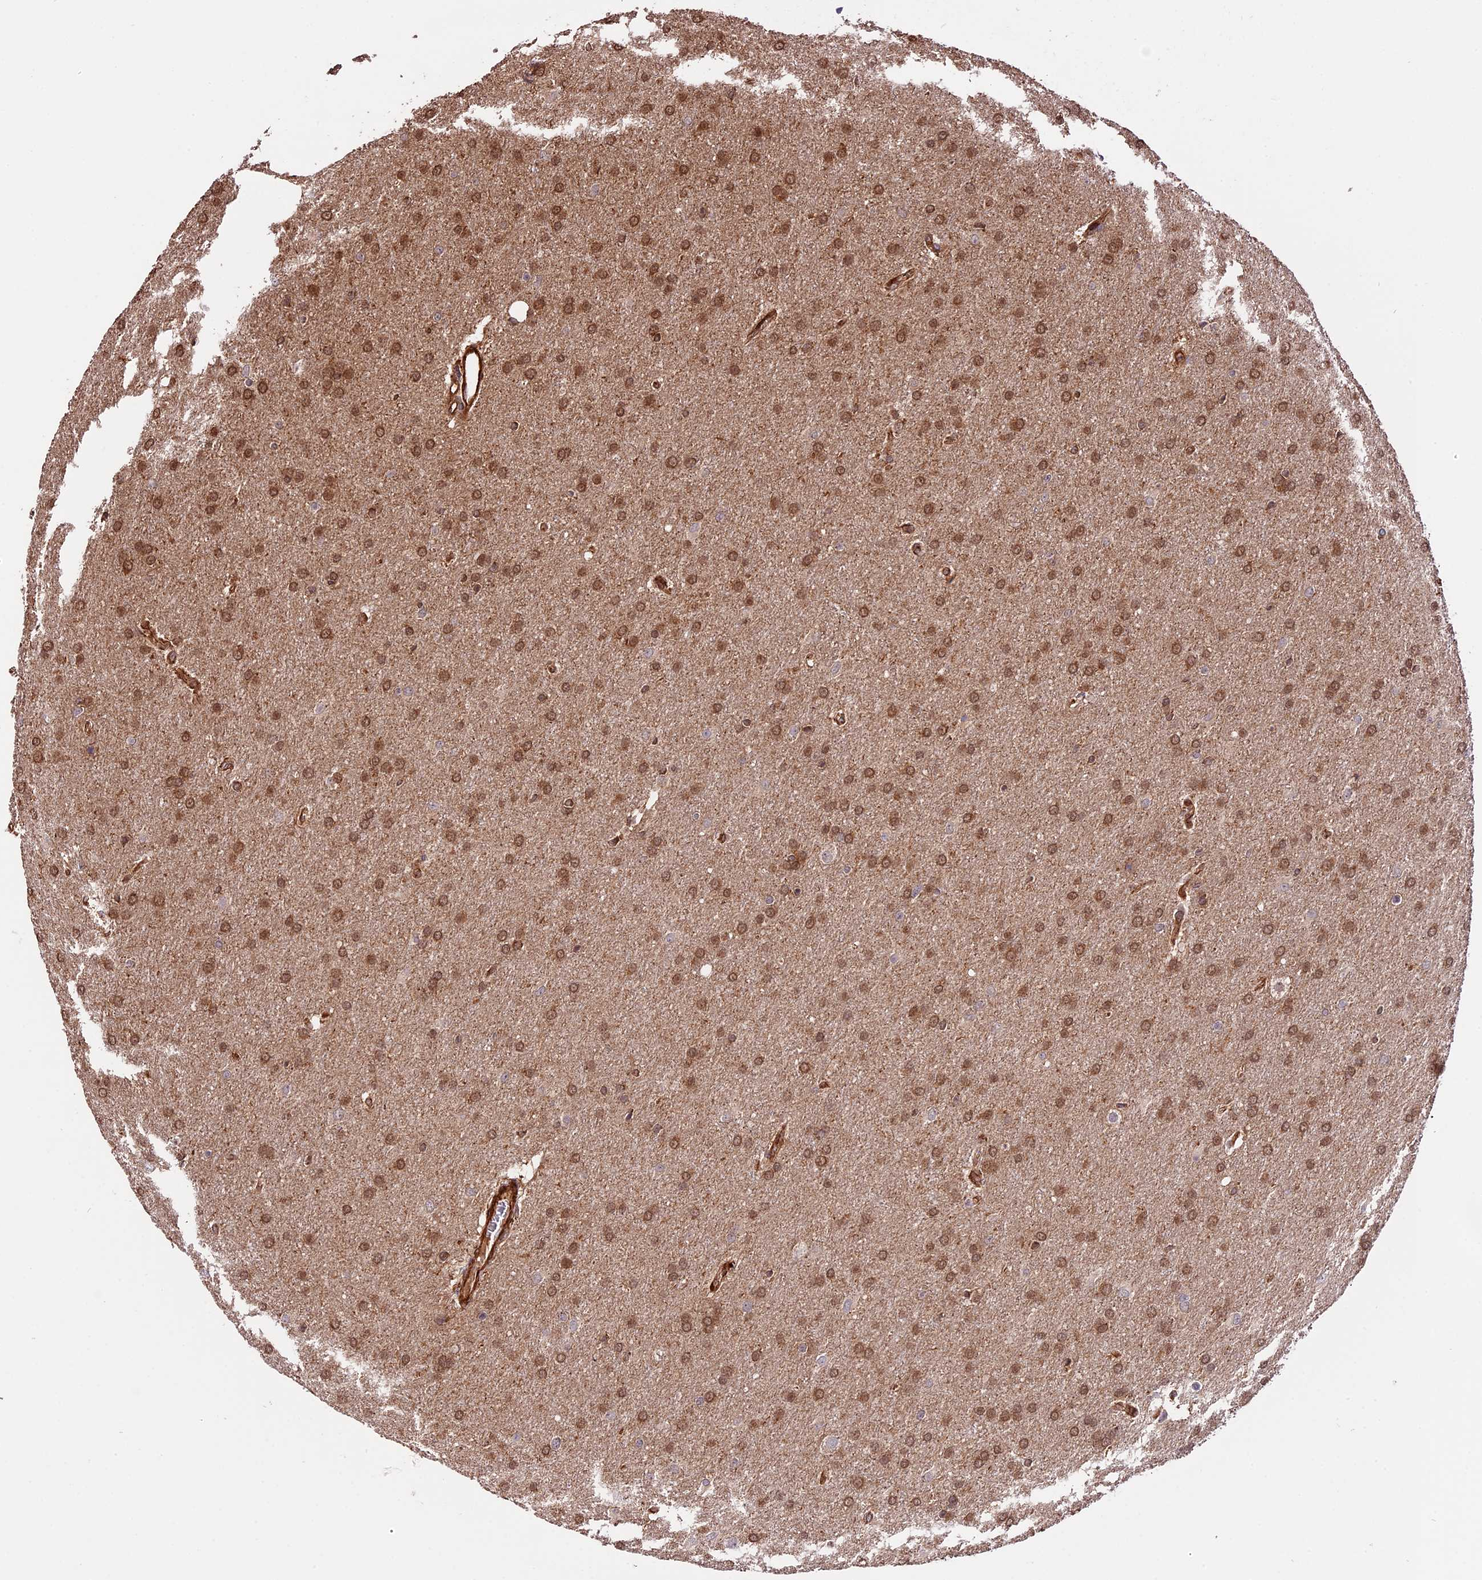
{"staining": {"intensity": "moderate", "quantity": ">75%", "location": "cytoplasmic/membranous,nuclear"}, "tissue": "glioma", "cell_type": "Tumor cells", "image_type": "cancer", "snomed": [{"axis": "morphology", "description": "Glioma, malignant, Low grade"}, {"axis": "topography", "description": "Brain"}], "caption": "Malignant glioma (low-grade) tissue demonstrates moderate cytoplasmic/membranous and nuclear staining in about >75% of tumor cells, visualized by immunohistochemistry.", "gene": "HERPUD1", "patient": {"sex": "female", "age": 32}}